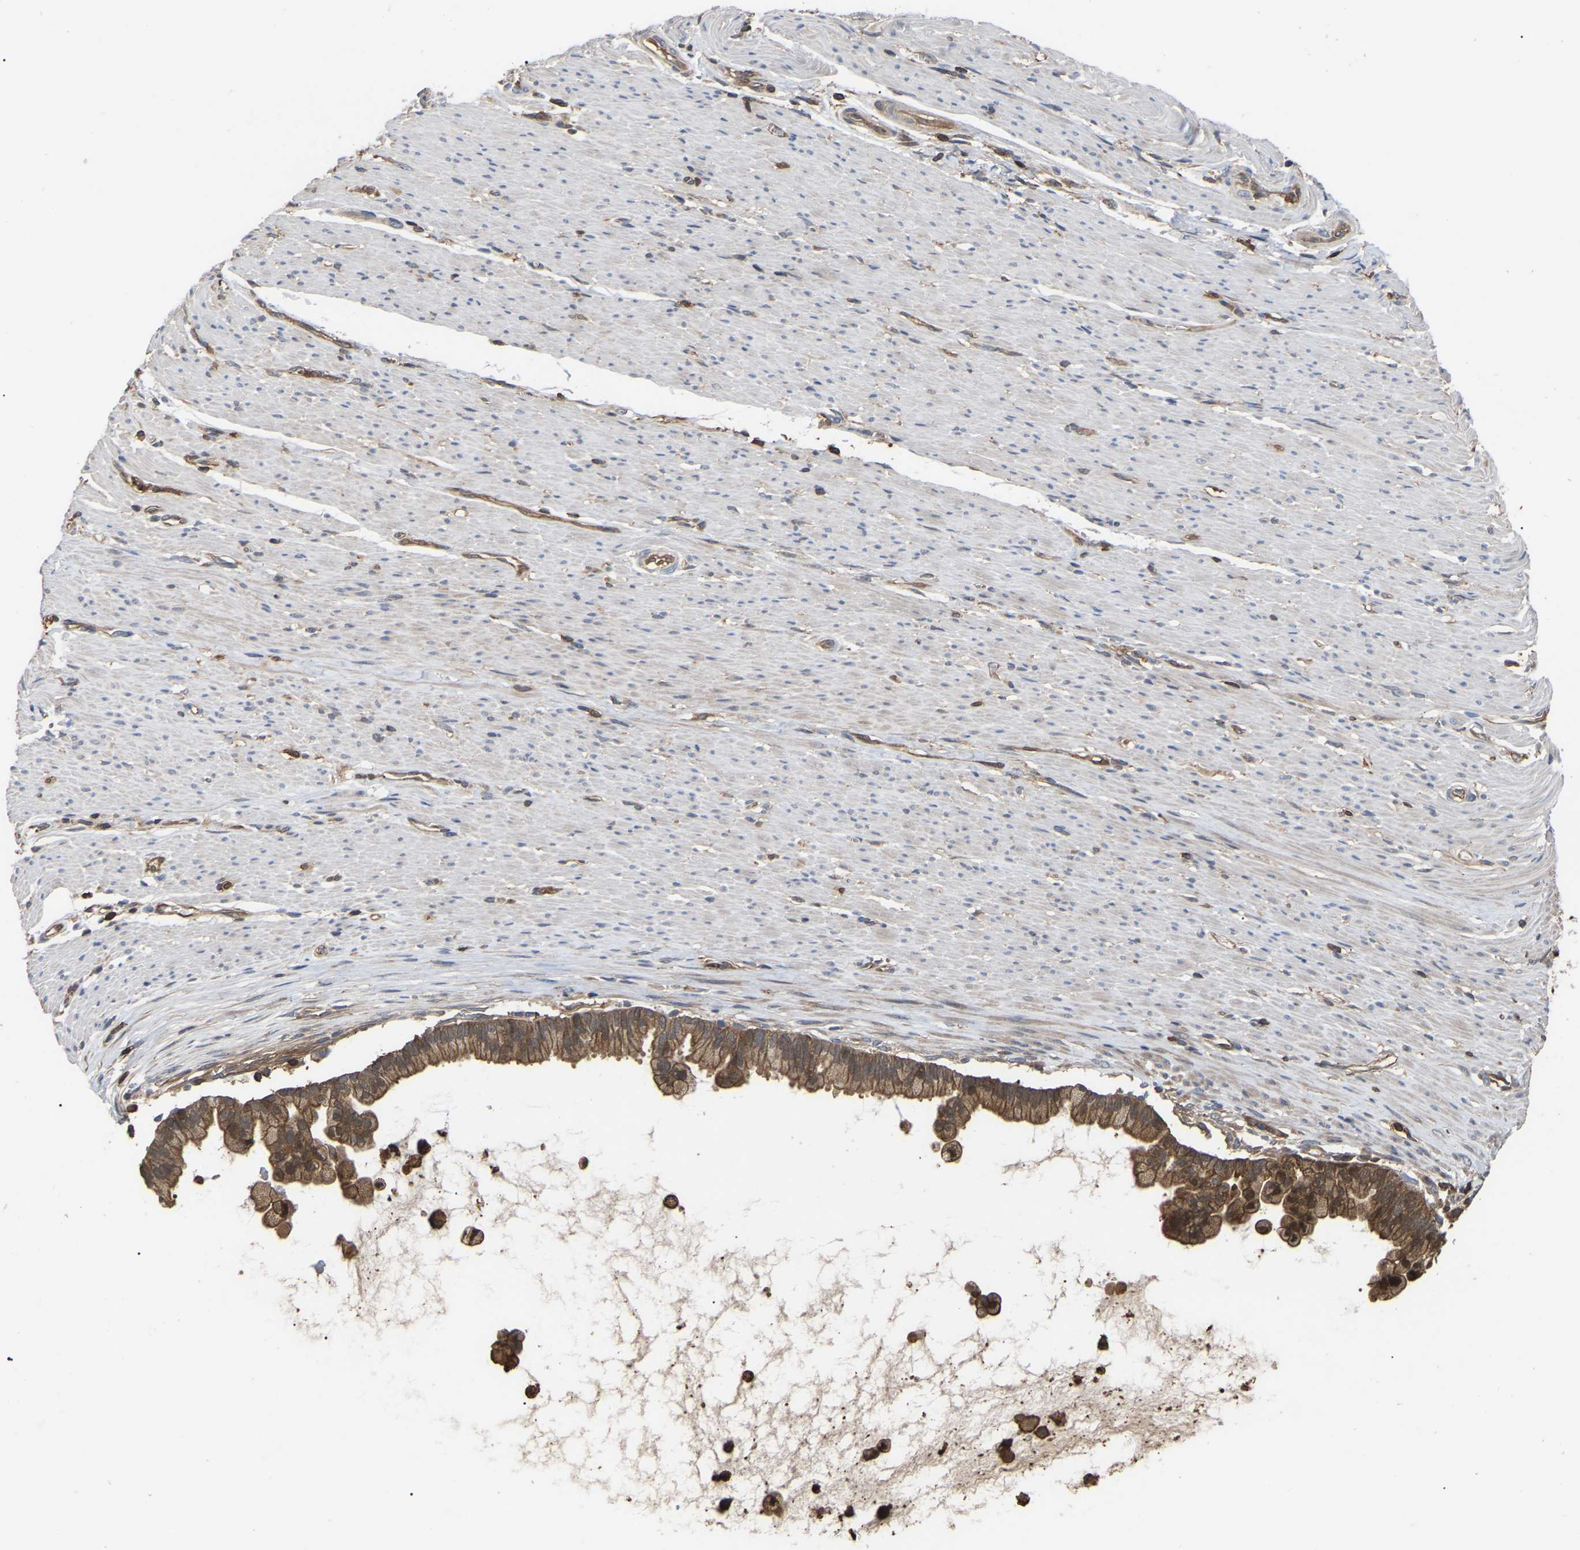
{"staining": {"intensity": "moderate", "quantity": ">75%", "location": "cytoplasmic/membranous"}, "tissue": "pancreatic cancer", "cell_type": "Tumor cells", "image_type": "cancer", "snomed": [{"axis": "morphology", "description": "Adenocarcinoma, NOS"}, {"axis": "topography", "description": "Pancreas"}], "caption": "Moderate cytoplasmic/membranous staining for a protein is appreciated in approximately >75% of tumor cells of pancreatic adenocarcinoma using immunohistochemistry.", "gene": "CIT", "patient": {"sex": "male", "age": 69}}